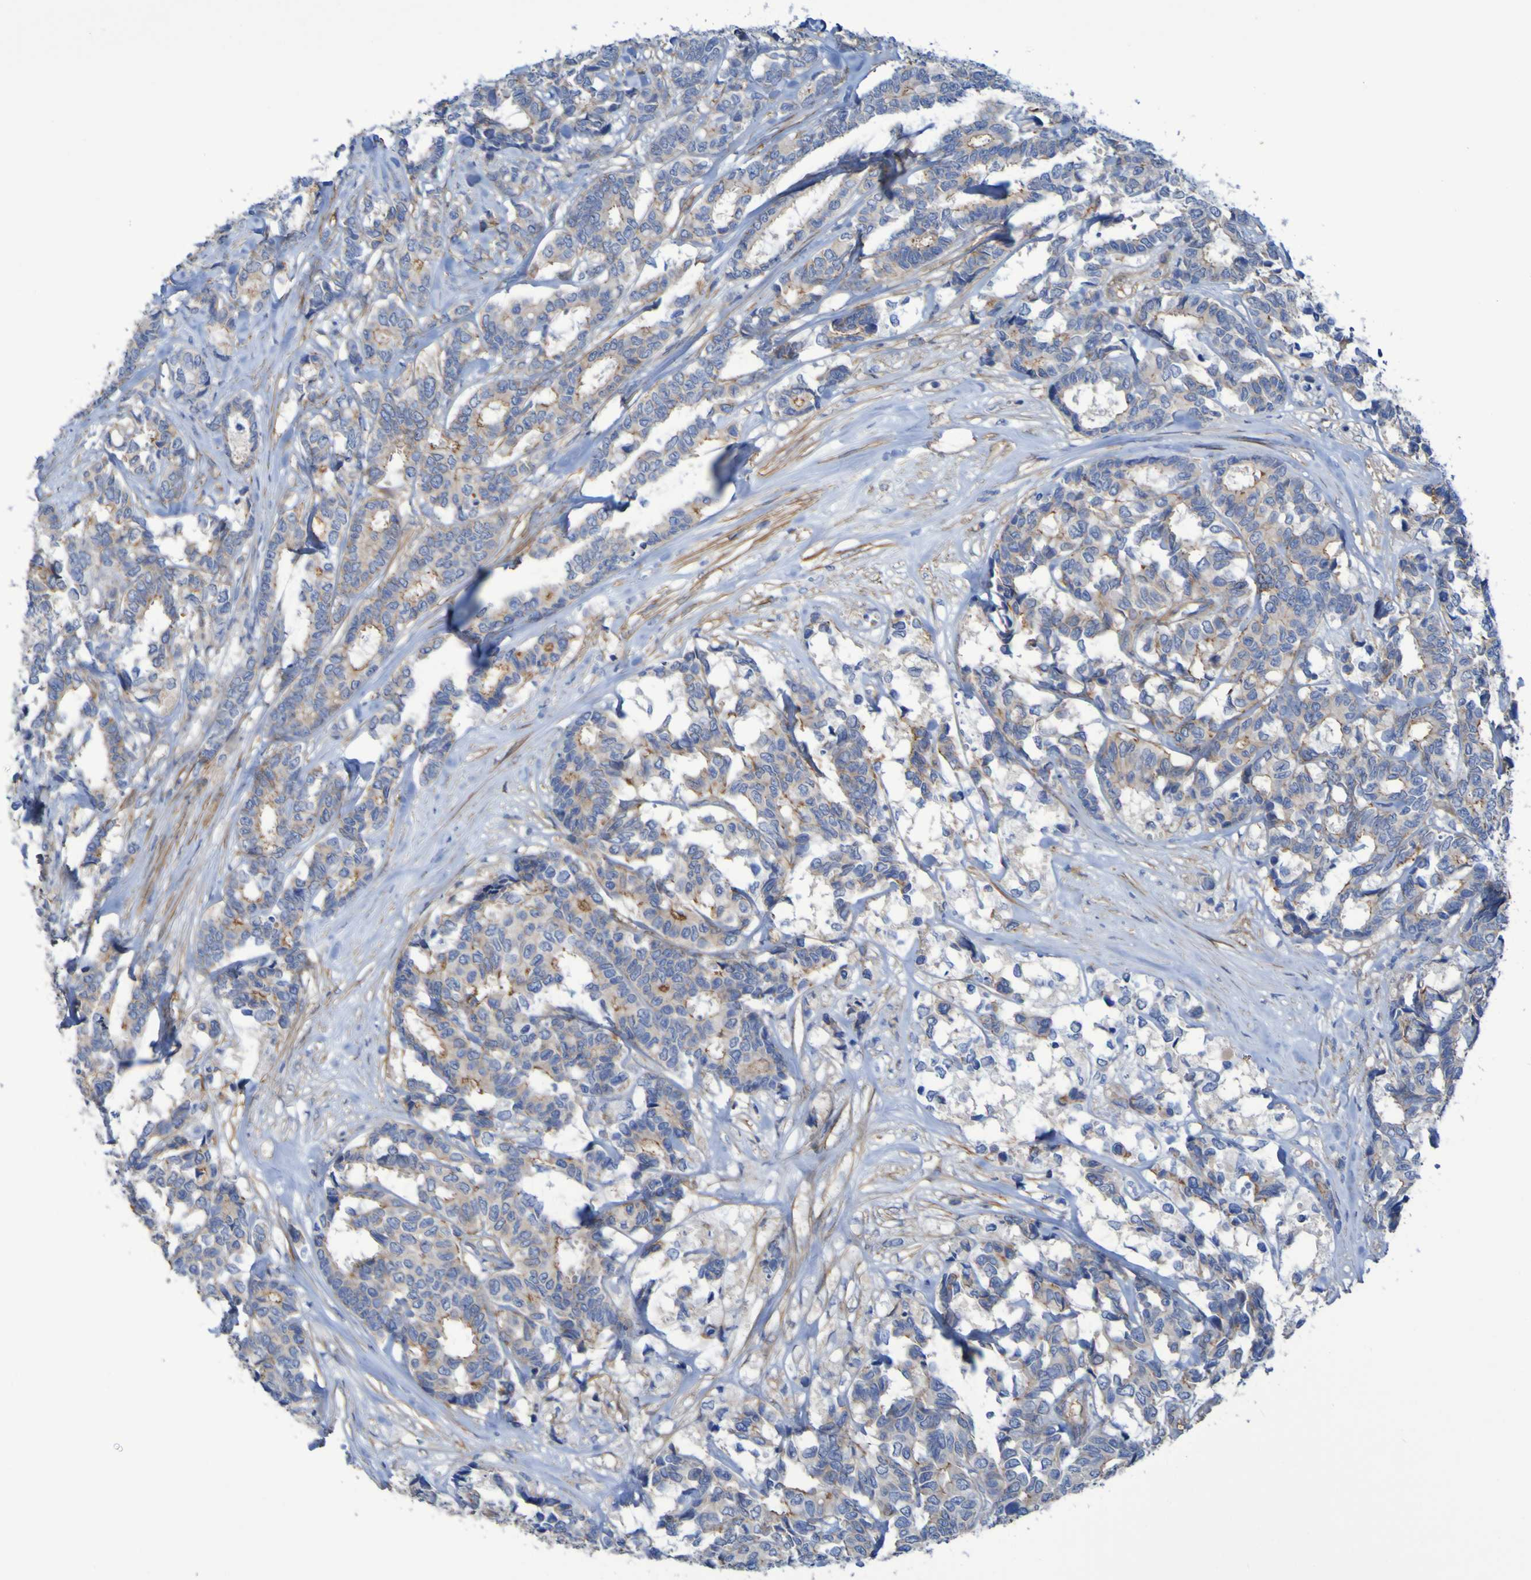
{"staining": {"intensity": "moderate", "quantity": "25%-75%", "location": "cytoplasmic/membranous"}, "tissue": "breast cancer", "cell_type": "Tumor cells", "image_type": "cancer", "snomed": [{"axis": "morphology", "description": "Duct carcinoma"}, {"axis": "topography", "description": "Breast"}], "caption": "Invasive ductal carcinoma (breast) was stained to show a protein in brown. There is medium levels of moderate cytoplasmic/membranous staining in approximately 25%-75% of tumor cells. (Brightfield microscopy of DAB IHC at high magnification).", "gene": "LPP", "patient": {"sex": "female", "age": 87}}